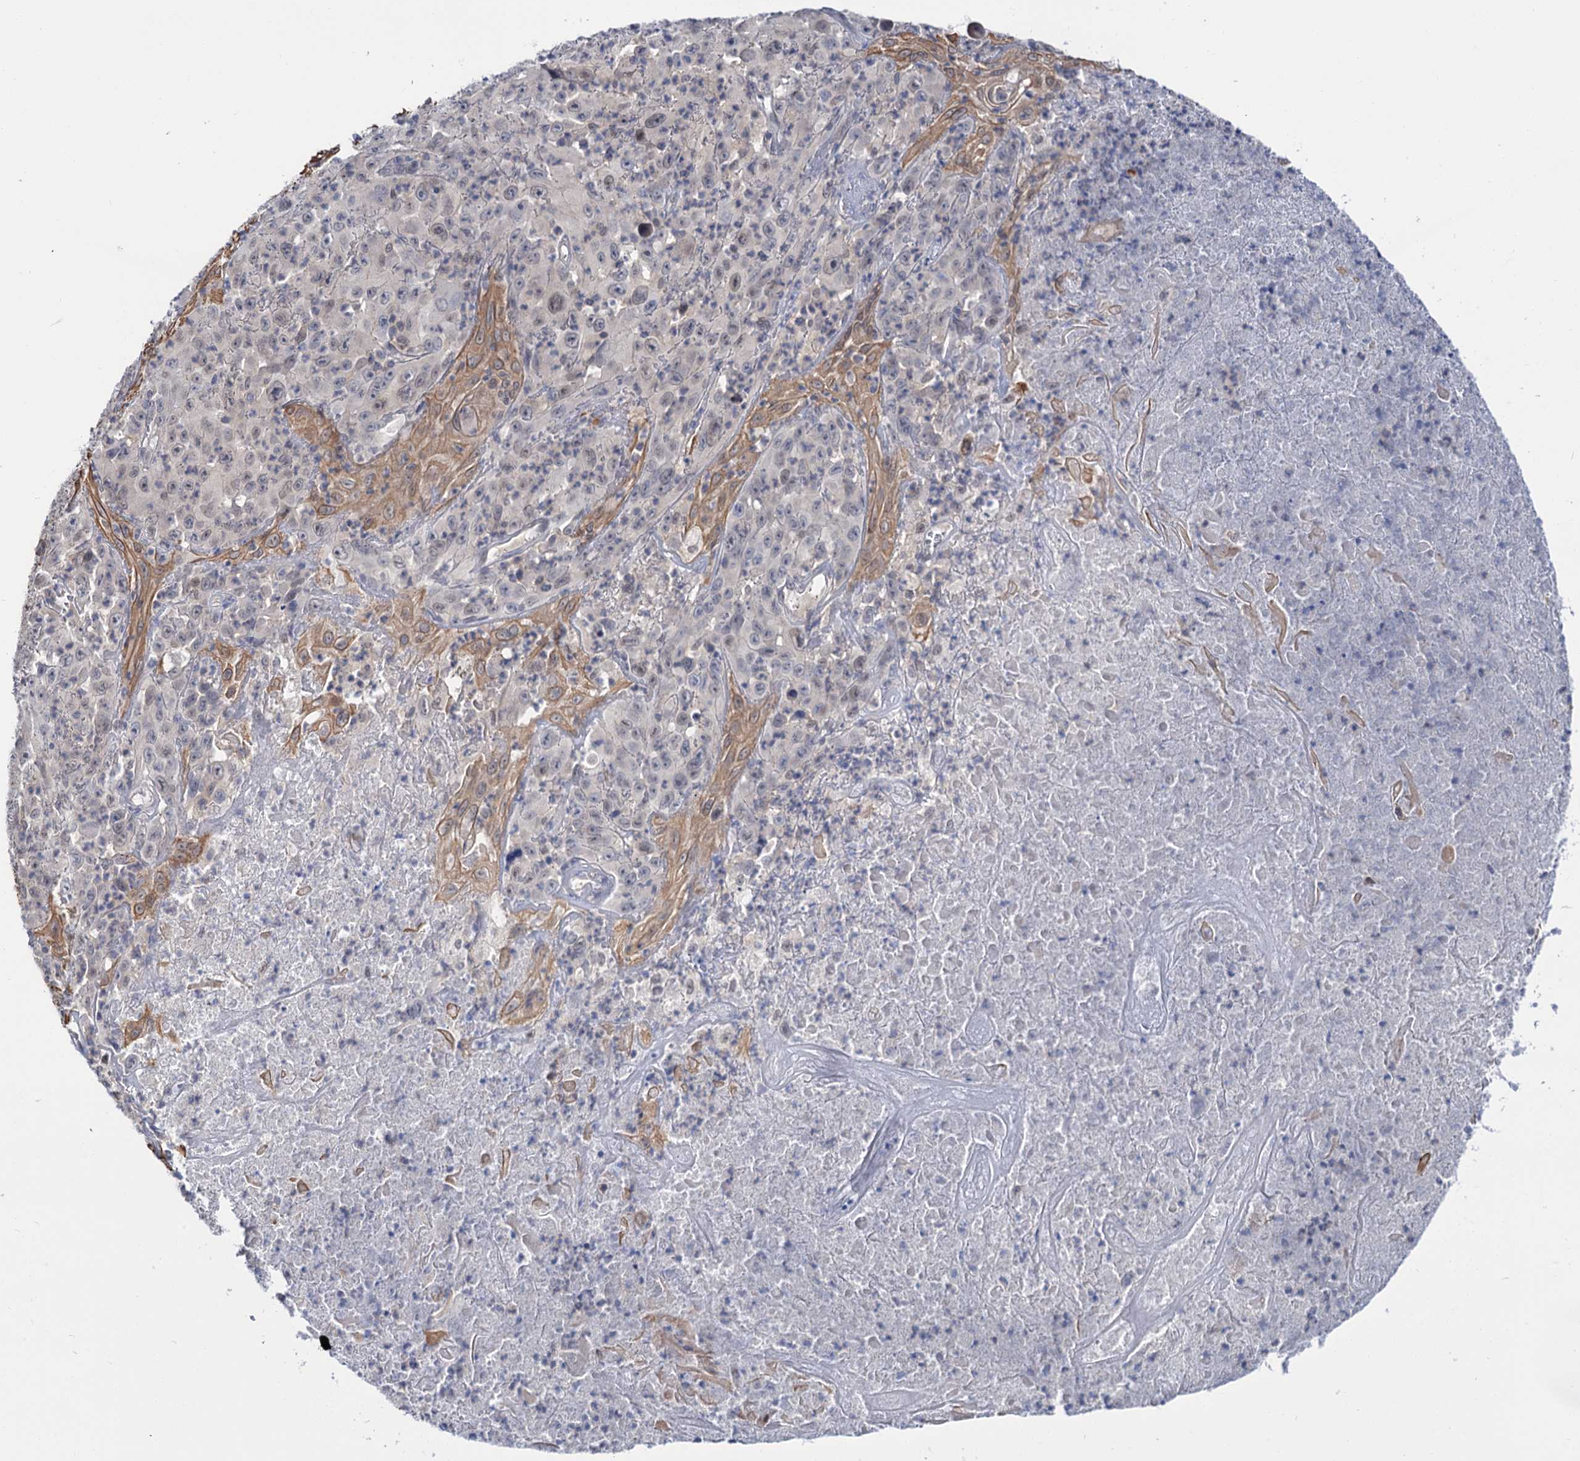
{"staining": {"intensity": "weak", "quantity": "<25%", "location": "nuclear"}, "tissue": "melanoma", "cell_type": "Tumor cells", "image_type": "cancer", "snomed": [{"axis": "morphology", "description": "Malignant melanoma, Metastatic site"}, {"axis": "topography", "description": "Brain"}], "caption": "DAB (3,3'-diaminobenzidine) immunohistochemical staining of malignant melanoma (metastatic site) reveals no significant expression in tumor cells.", "gene": "NEK10", "patient": {"sex": "female", "age": 53}}